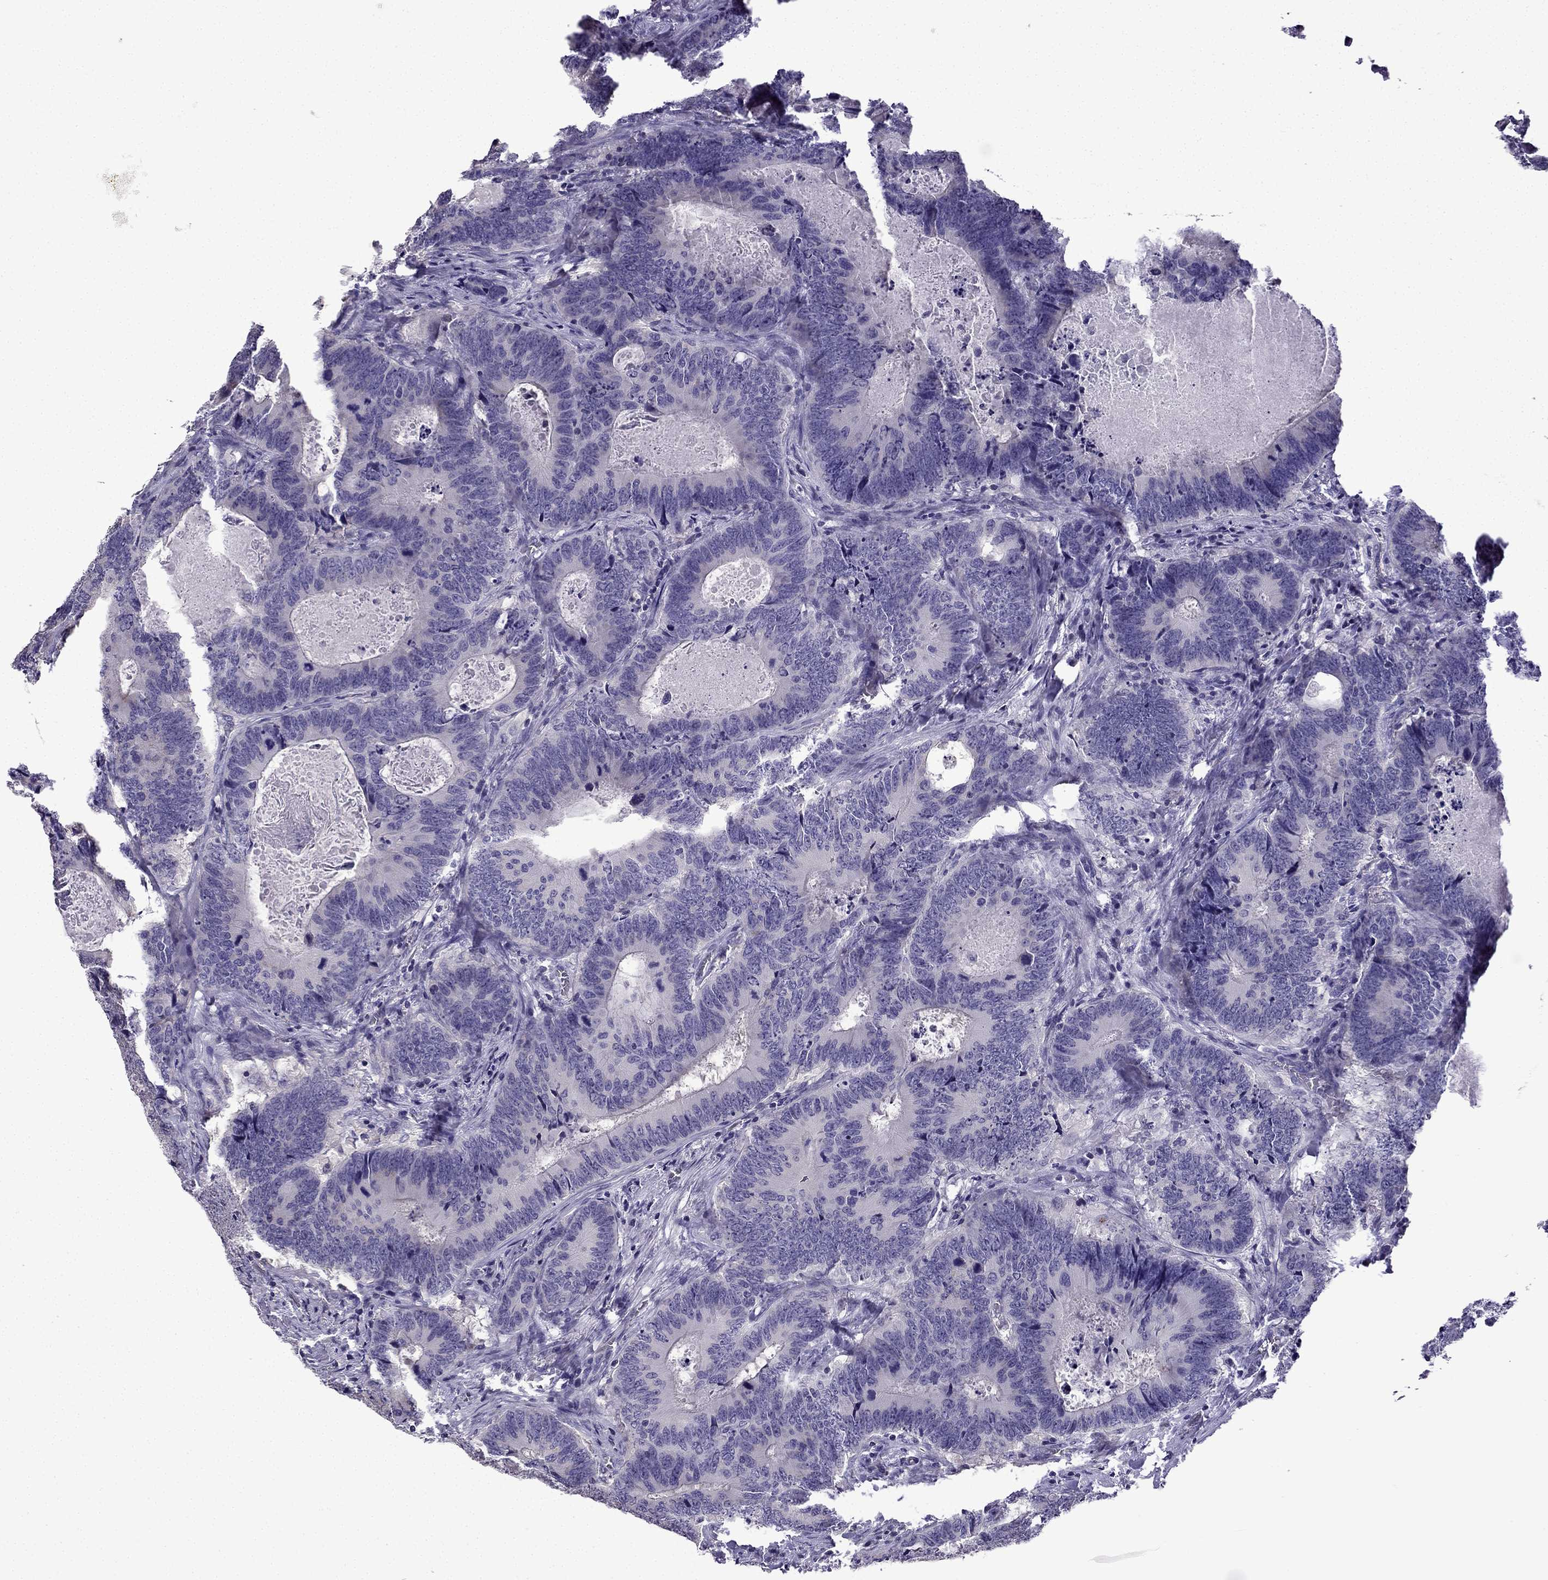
{"staining": {"intensity": "weak", "quantity": "<25%", "location": "cytoplasmic/membranous"}, "tissue": "colorectal cancer", "cell_type": "Tumor cells", "image_type": "cancer", "snomed": [{"axis": "morphology", "description": "Adenocarcinoma, NOS"}, {"axis": "topography", "description": "Colon"}], "caption": "DAB immunohistochemical staining of colorectal cancer reveals no significant expression in tumor cells.", "gene": "TTN", "patient": {"sex": "female", "age": 82}}